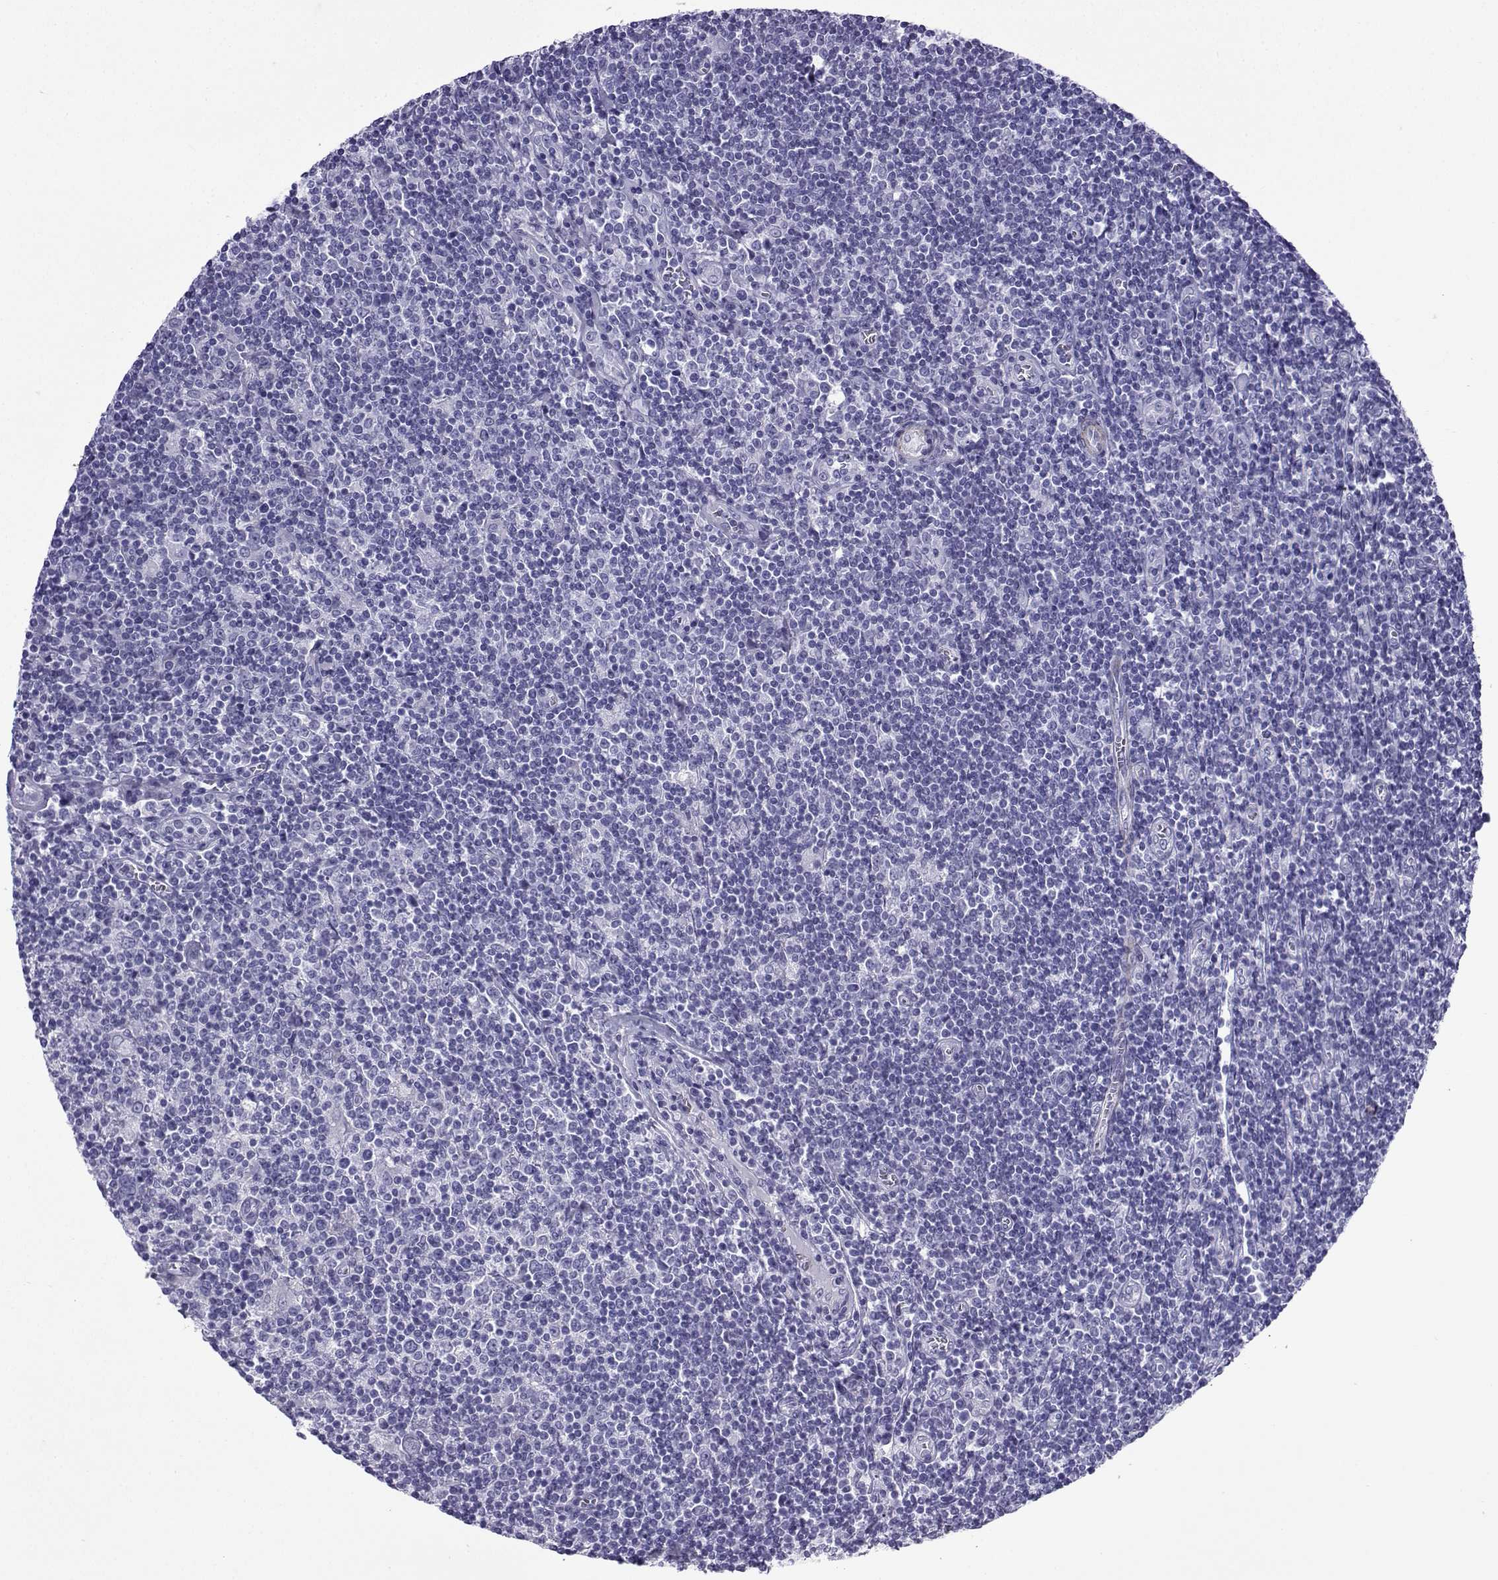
{"staining": {"intensity": "negative", "quantity": "none", "location": "none"}, "tissue": "lymphoma", "cell_type": "Tumor cells", "image_type": "cancer", "snomed": [{"axis": "morphology", "description": "Hodgkin's disease, NOS"}, {"axis": "topography", "description": "Lymph node"}], "caption": "Tumor cells are negative for brown protein staining in lymphoma.", "gene": "KCNF1", "patient": {"sex": "male", "age": 40}}